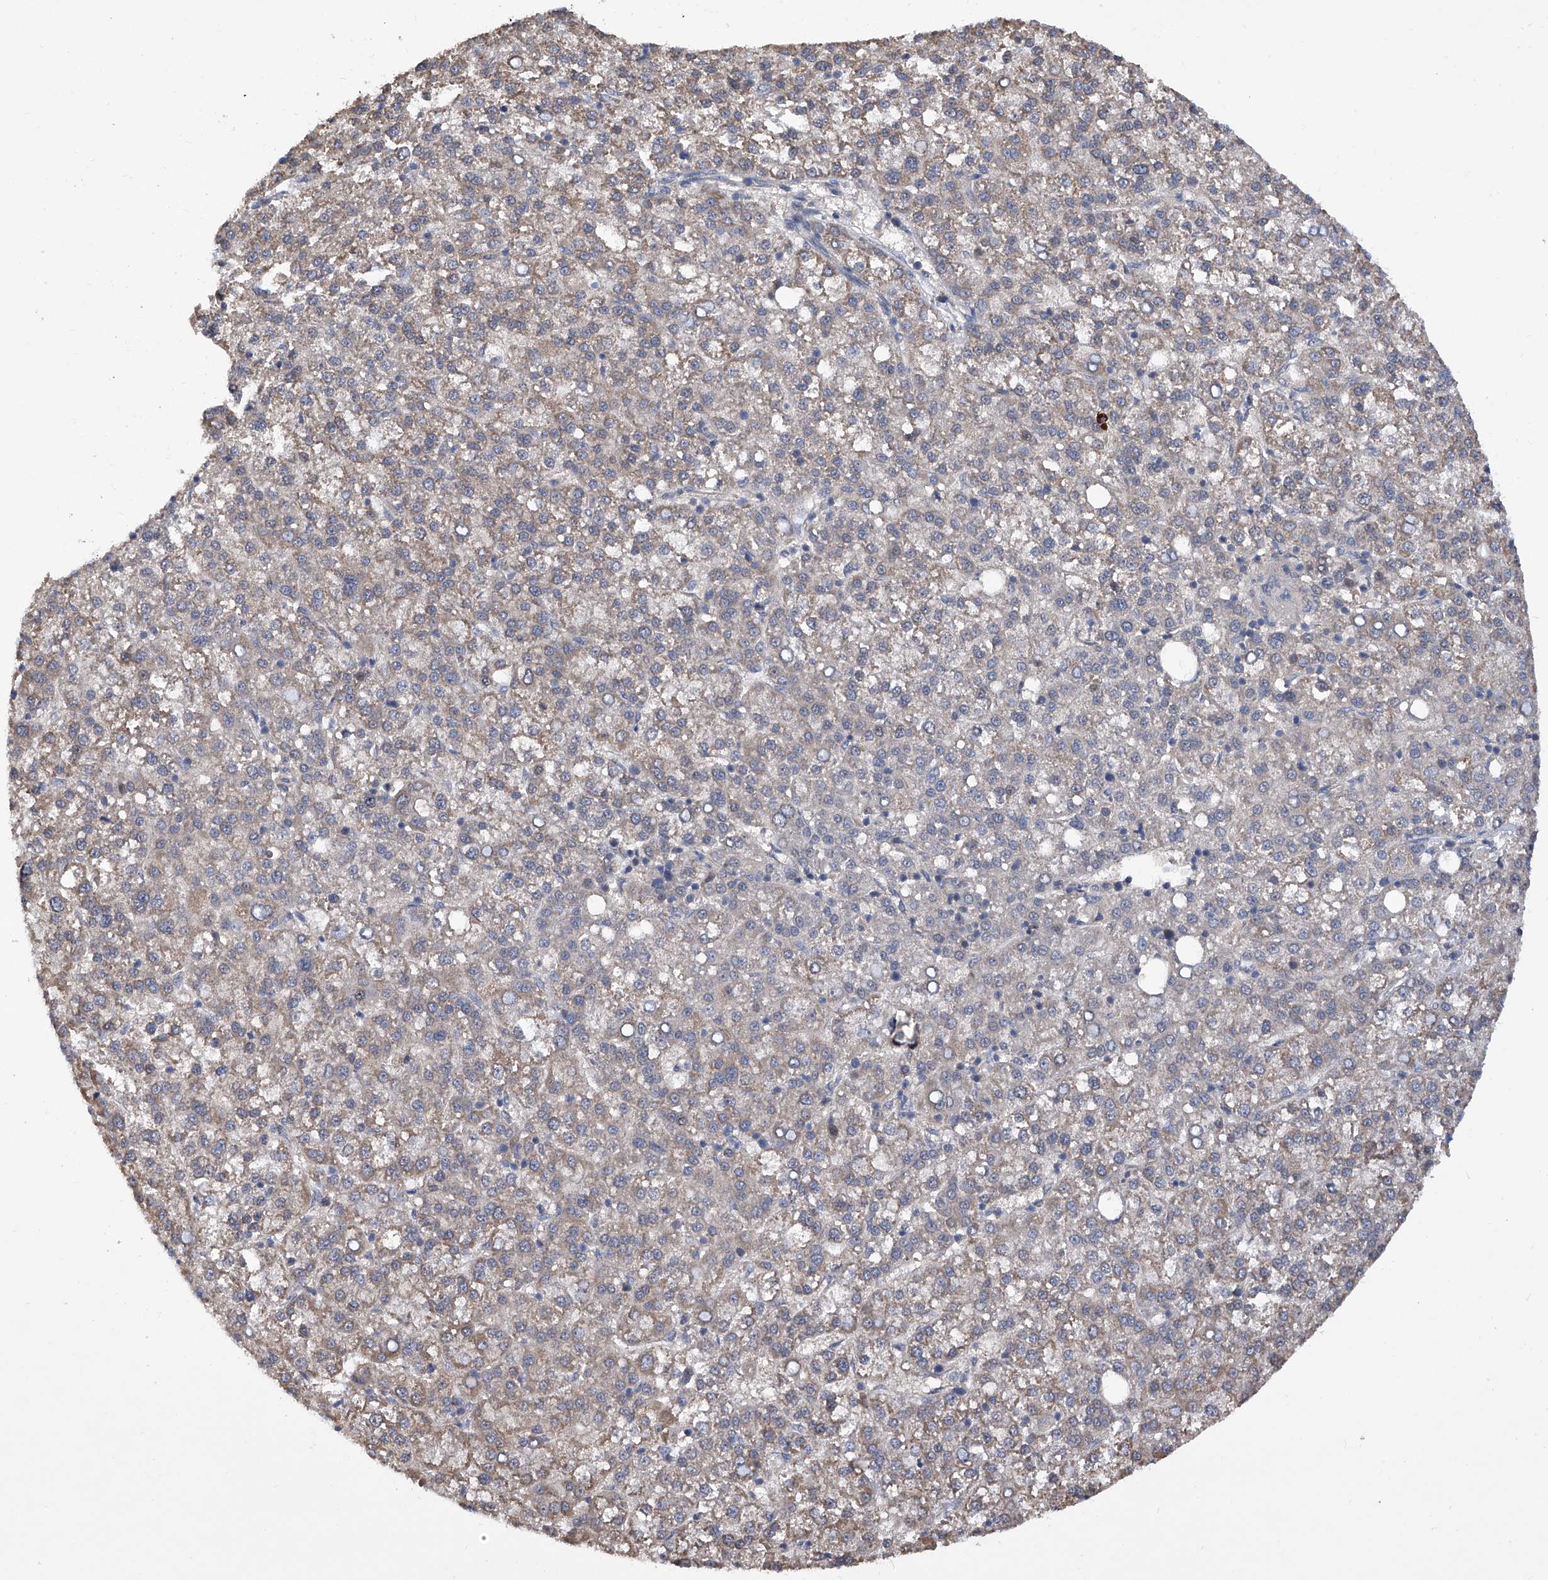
{"staining": {"intensity": "weak", "quantity": ">75%", "location": "cytoplasmic/membranous"}, "tissue": "liver cancer", "cell_type": "Tumor cells", "image_type": "cancer", "snomed": [{"axis": "morphology", "description": "Carcinoma, Hepatocellular, NOS"}, {"axis": "topography", "description": "Liver"}], "caption": "Immunohistochemical staining of liver cancer (hepatocellular carcinoma) demonstrates low levels of weak cytoplasmic/membranous positivity in about >75% of tumor cells.", "gene": "USP45", "patient": {"sex": "female", "age": 58}}